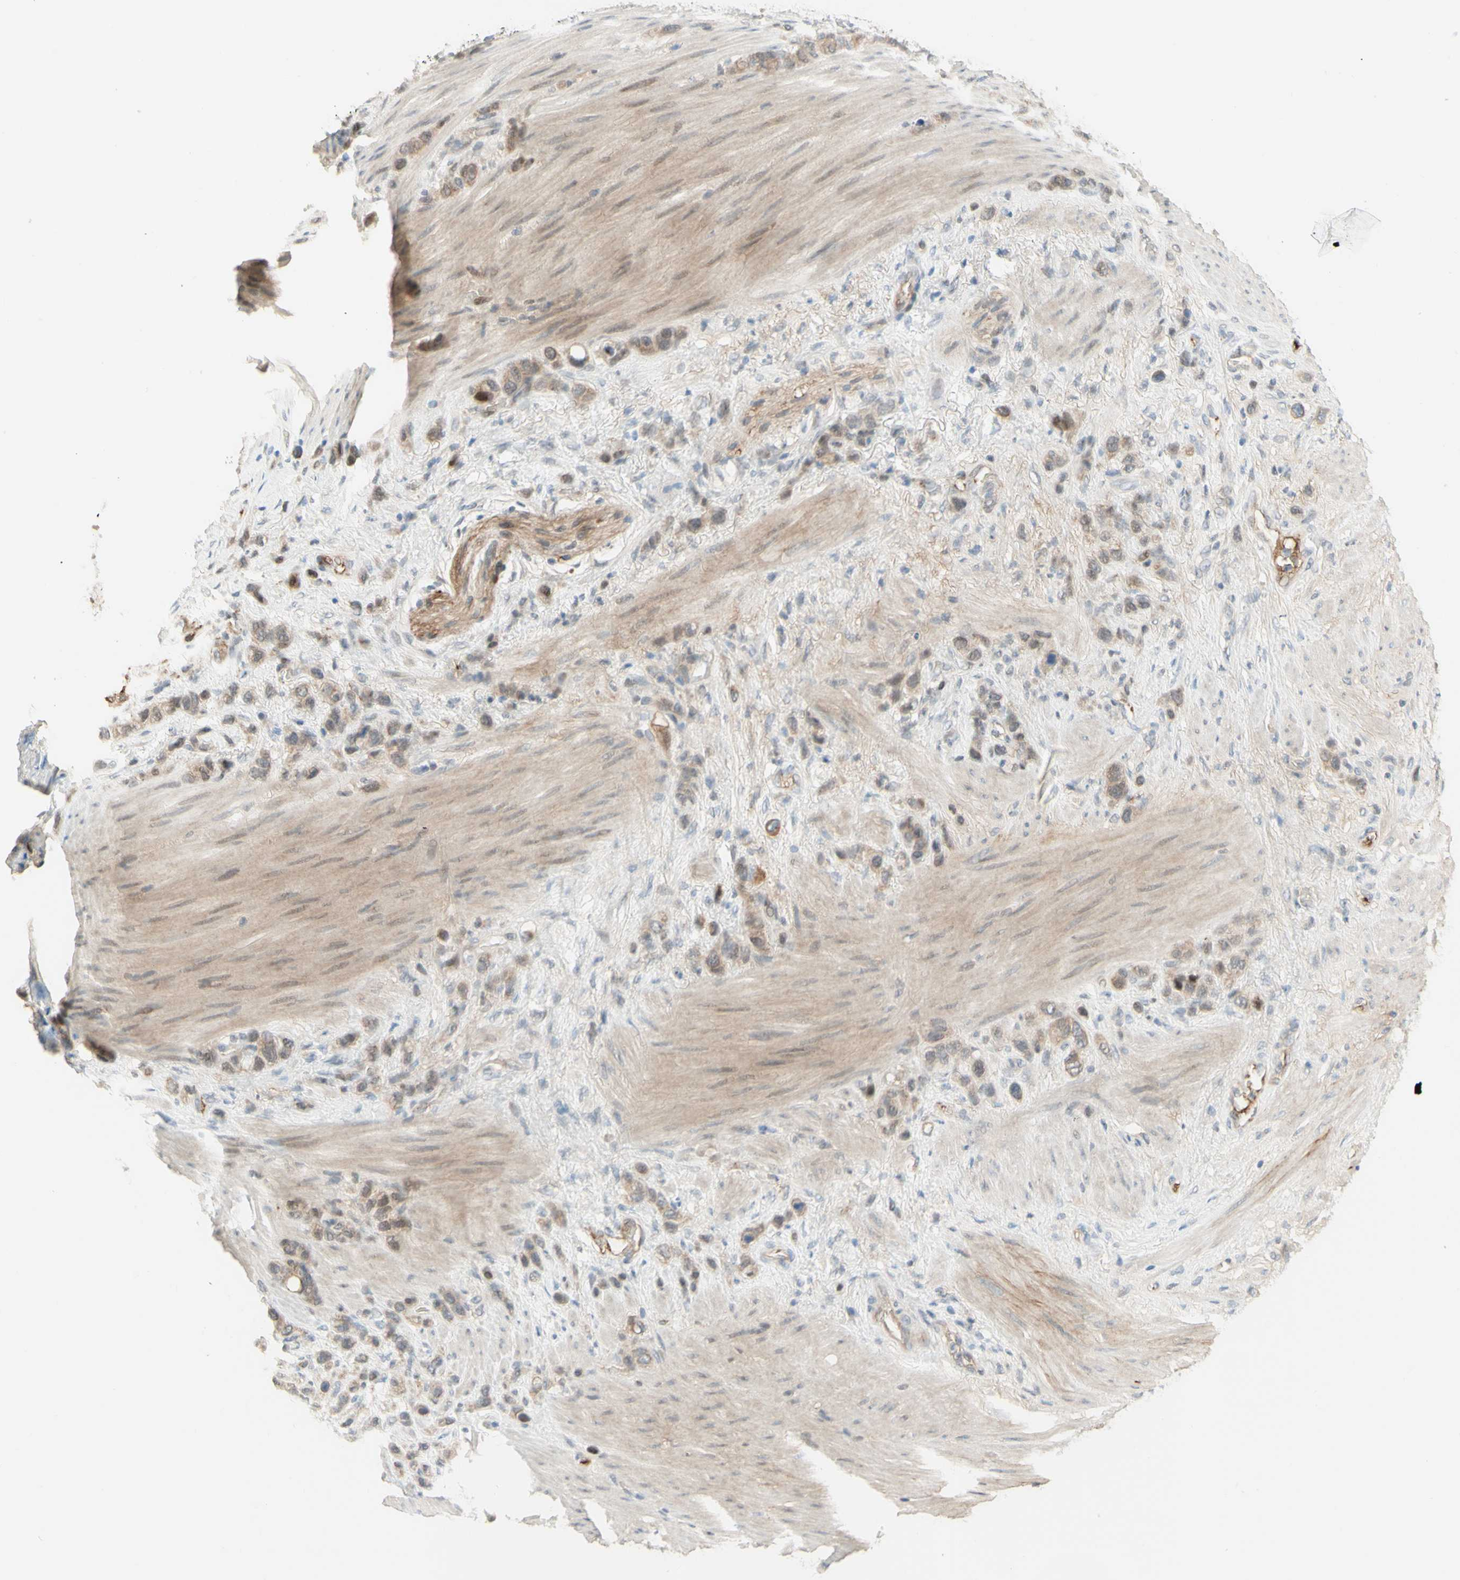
{"staining": {"intensity": "weak", "quantity": ">75%", "location": "cytoplasmic/membranous"}, "tissue": "stomach cancer", "cell_type": "Tumor cells", "image_type": "cancer", "snomed": [{"axis": "morphology", "description": "Adenocarcinoma, NOS"}, {"axis": "morphology", "description": "Adenocarcinoma, High grade"}, {"axis": "topography", "description": "Stomach, upper"}, {"axis": "topography", "description": "Stomach, lower"}], "caption": "Adenocarcinoma (stomach) stained with a protein marker displays weak staining in tumor cells.", "gene": "ANGPT2", "patient": {"sex": "female", "age": 65}}